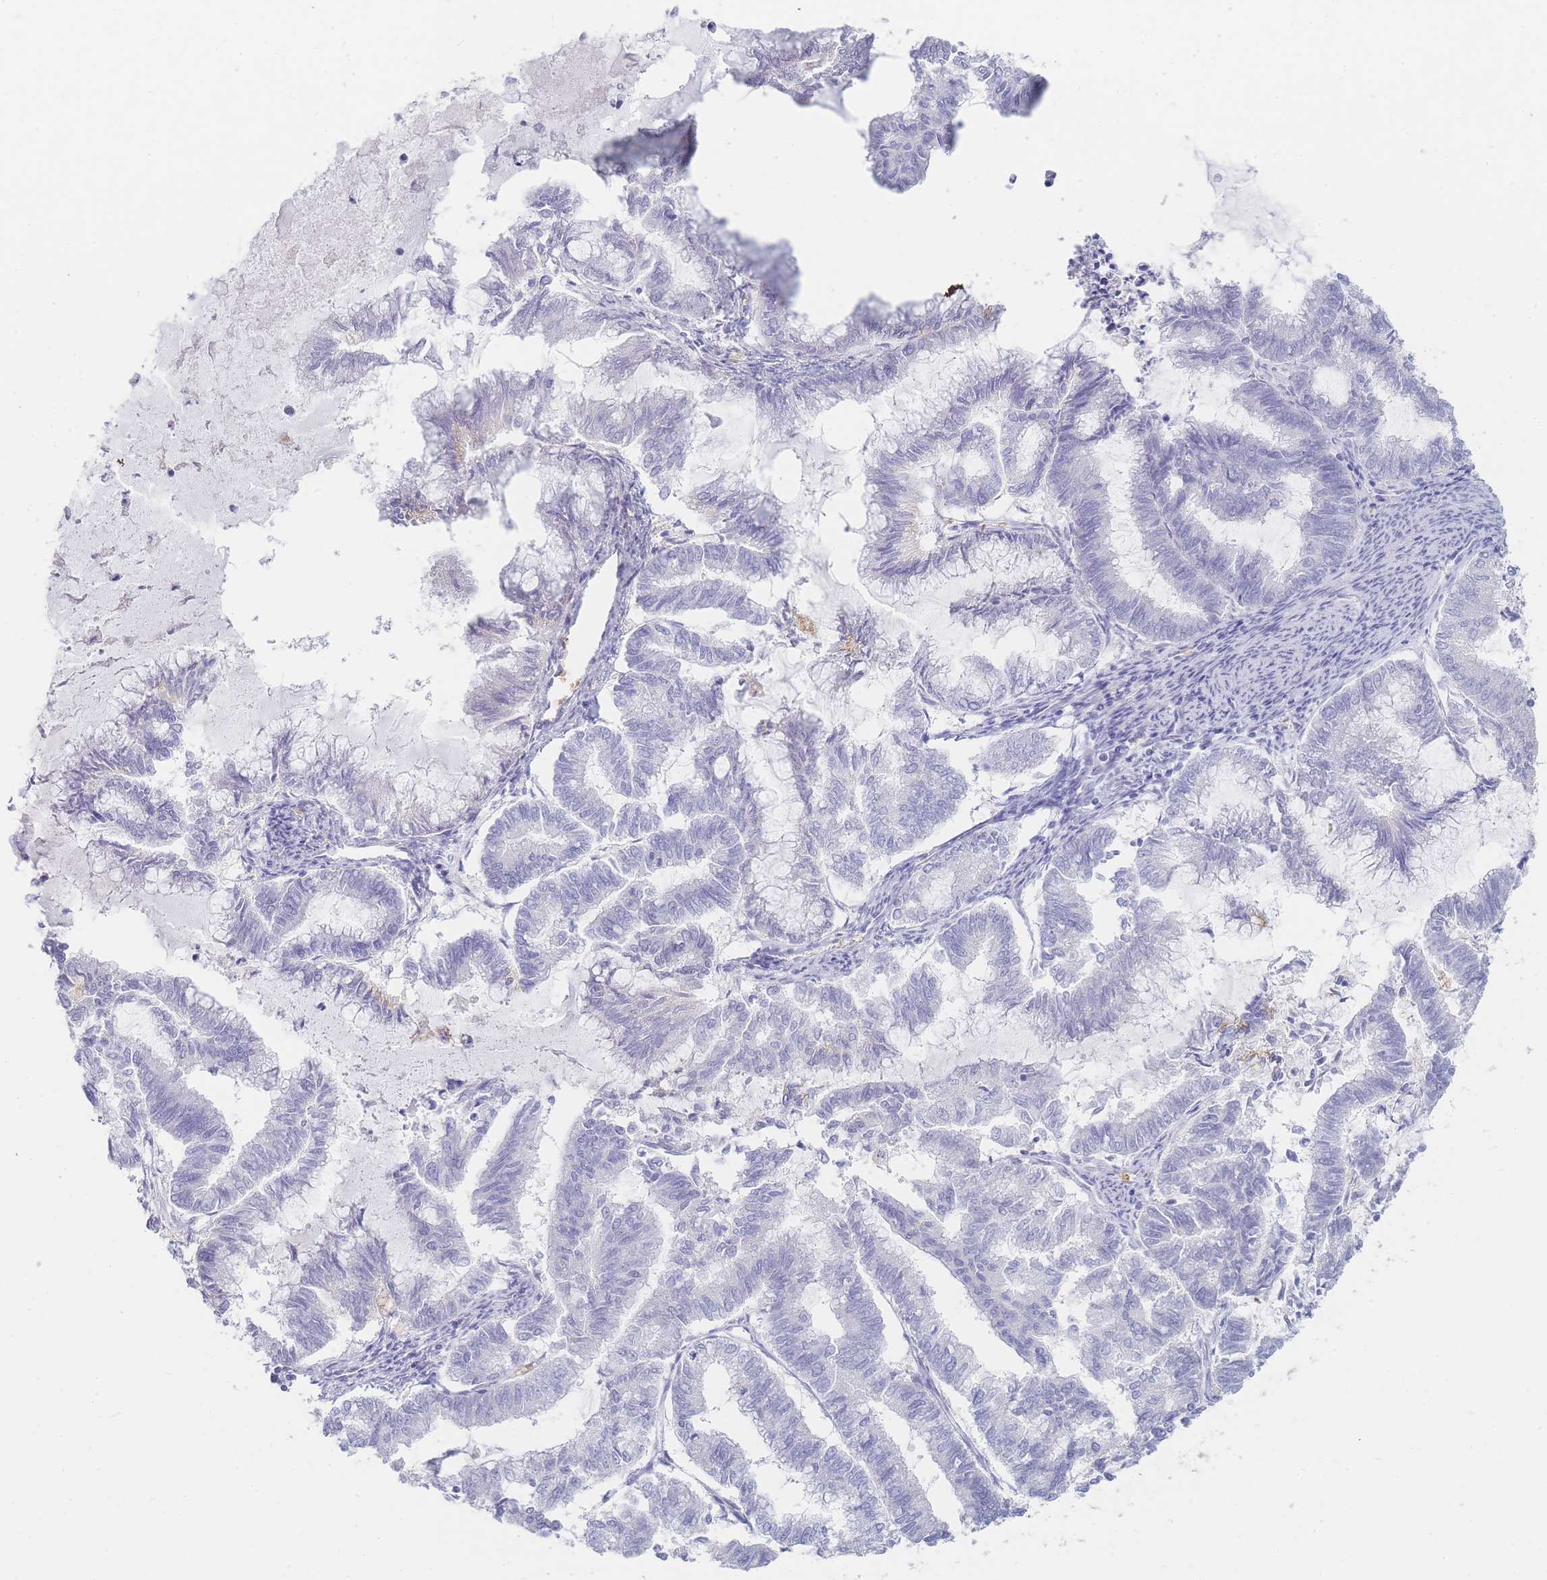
{"staining": {"intensity": "negative", "quantity": "none", "location": "none"}, "tissue": "endometrial cancer", "cell_type": "Tumor cells", "image_type": "cancer", "snomed": [{"axis": "morphology", "description": "Adenocarcinoma, NOS"}, {"axis": "topography", "description": "Endometrium"}], "caption": "There is no significant positivity in tumor cells of endometrial cancer.", "gene": "HBG2", "patient": {"sex": "female", "age": 79}}